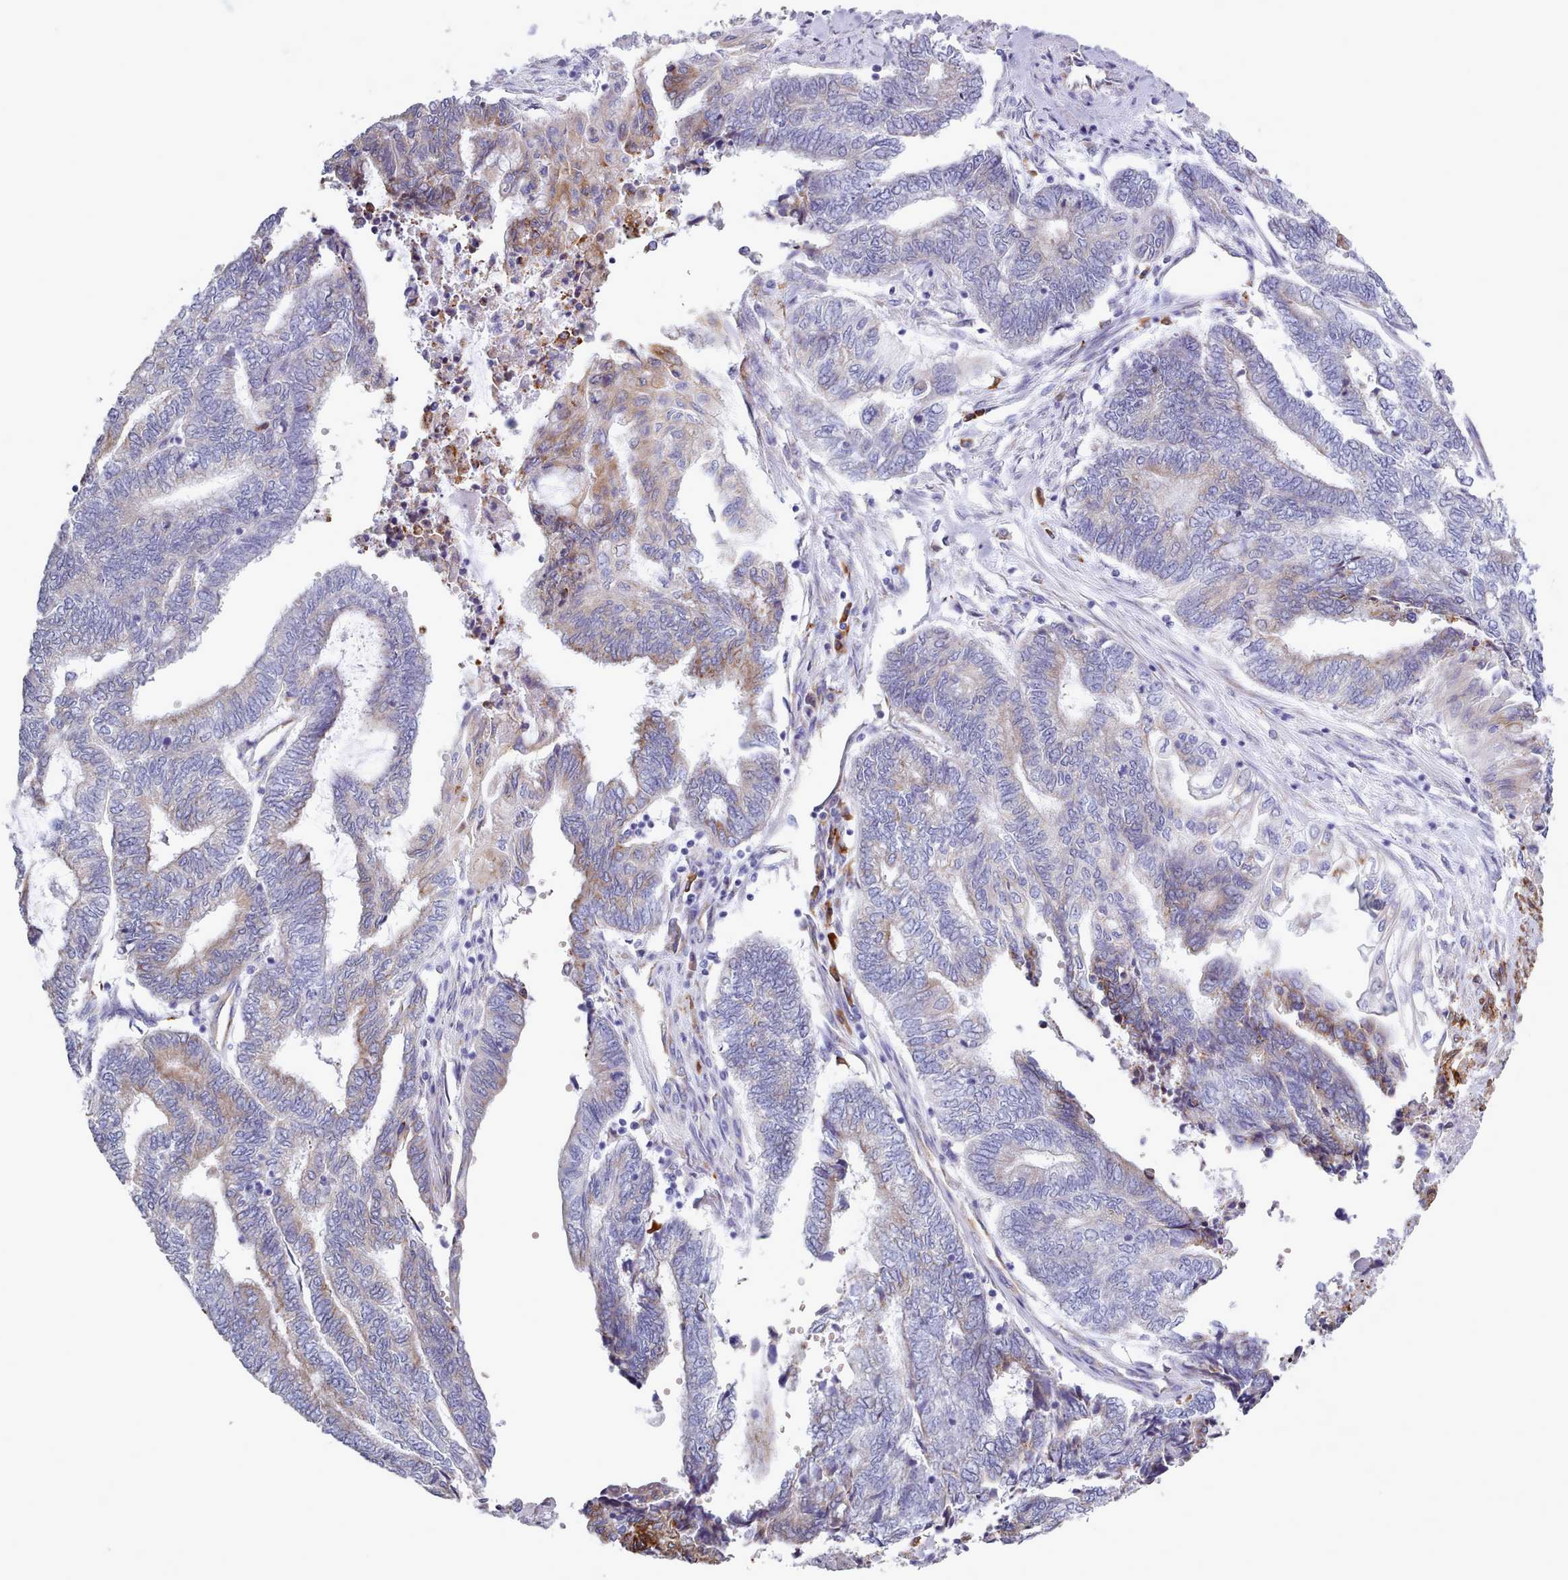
{"staining": {"intensity": "moderate", "quantity": "<25%", "location": "cytoplasmic/membranous"}, "tissue": "endometrial cancer", "cell_type": "Tumor cells", "image_type": "cancer", "snomed": [{"axis": "morphology", "description": "Adenocarcinoma, NOS"}, {"axis": "topography", "description": "Uterus"}, {"axis": "topography", "description": "Endometrium"}], "caption": "High-magnification brightfield microscopy of endometrial cancer stained with DAB (3,3'-diaminobenzidine) (brown) and counterstained with hematoxylin (blue). tumor cells exhibit moderate cytoplasmic/membranous expression is appreciated in about<25% of cells.", "gene": "XKR8", "patient": {"sex": "female", "age": 70}}